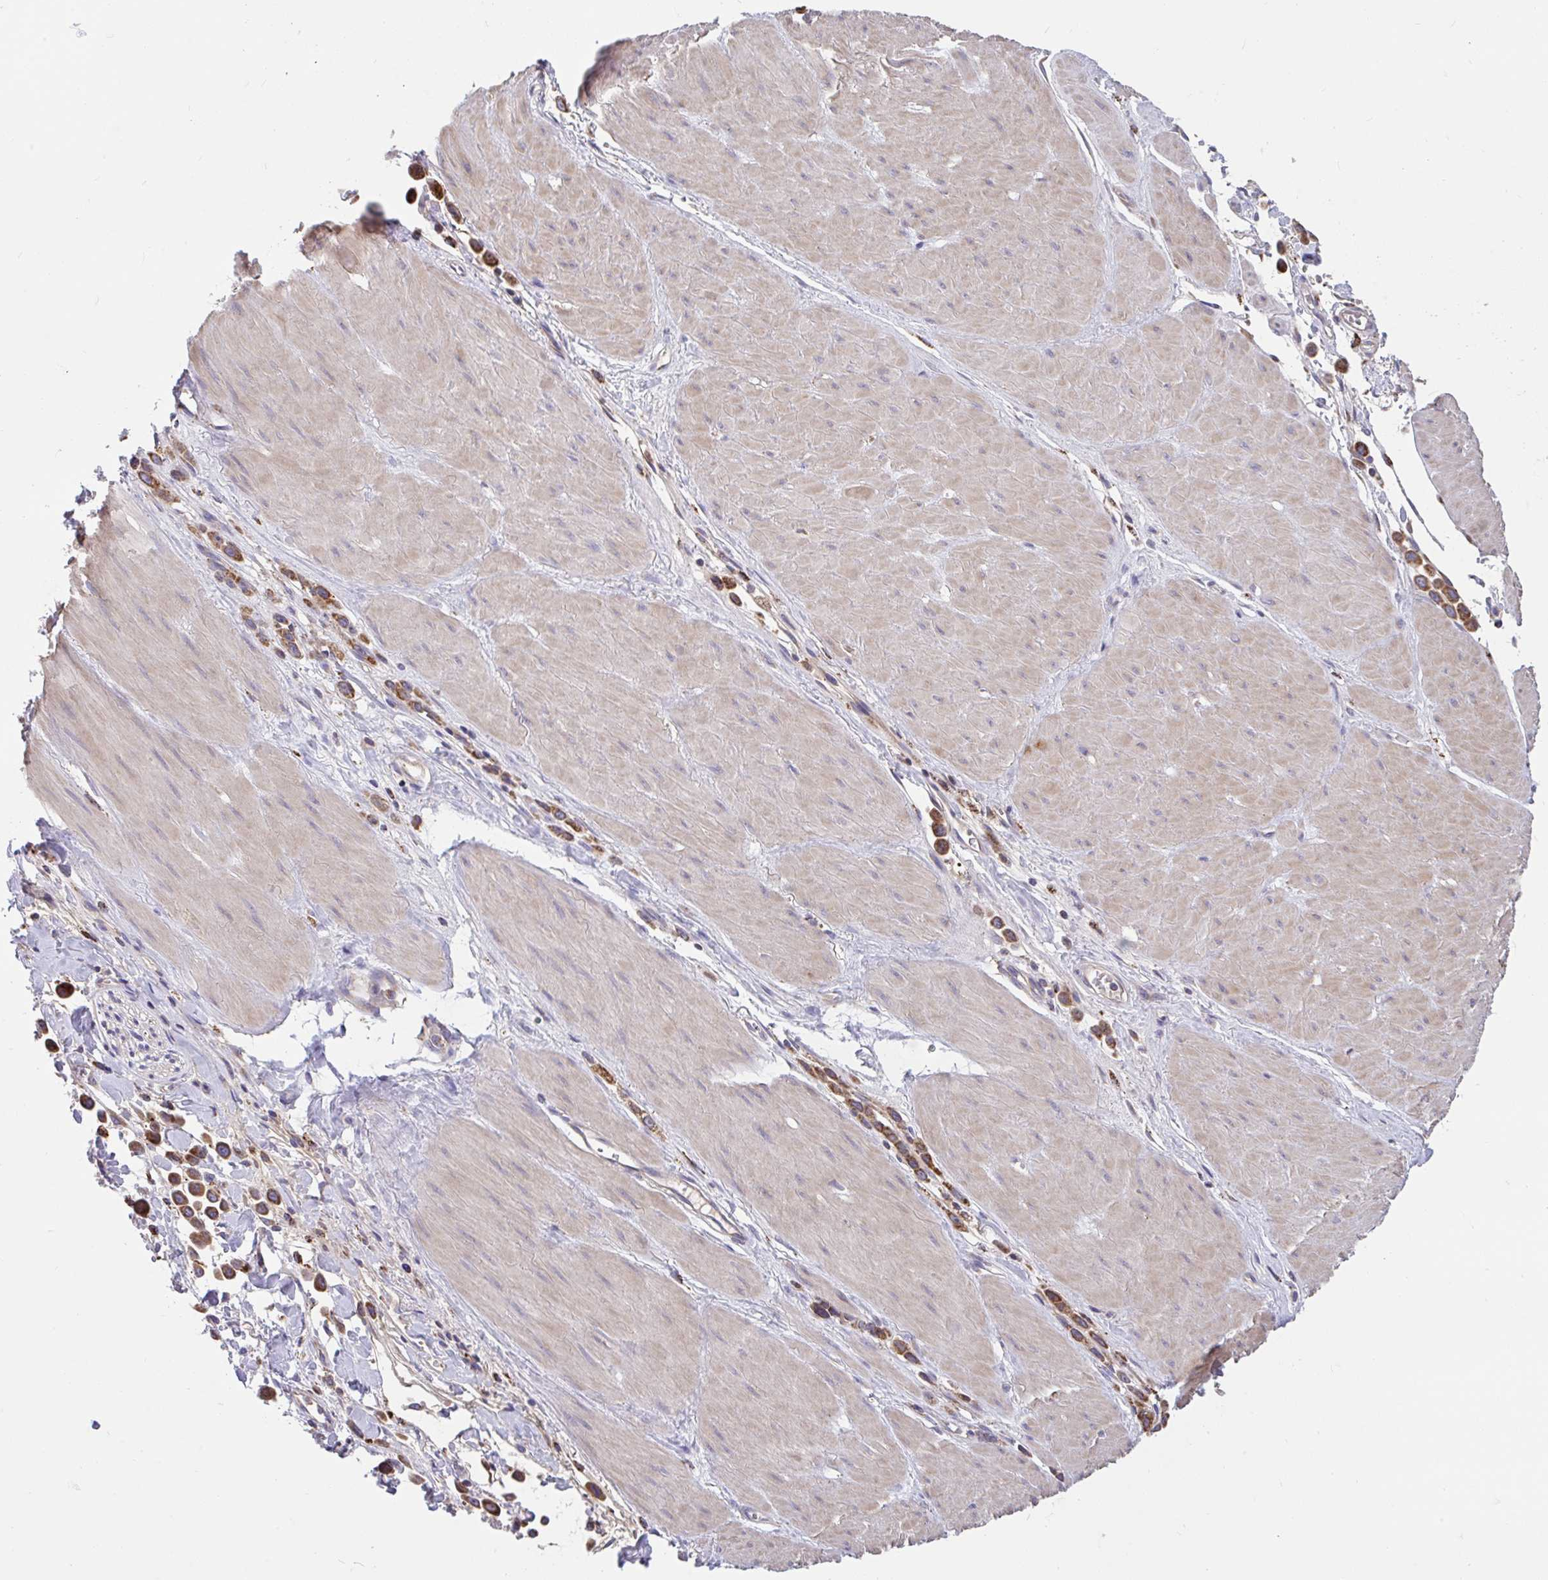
{"staining": {"intensity": "strong", "quantity": ">75%", "location": "cytoplasmic/membranous"}, "tissue": "stomach cancer", "cell_type": "Tumor cells", "image_type": "cancer", "snomed": [{"axis": "morphology", "description": "Adenocarcinoma, NOS"}, {"axis": "topography", "description": "Stomach"}], "caption": "Immunohistochemical staining of human stomach adenocarcinoma demonstrates high levels of strong cytoplasmic/membranous expression in about >75% of tumor cells.", "gene": "RALBP1", "patient": {"sex": "male", "age": 47}}